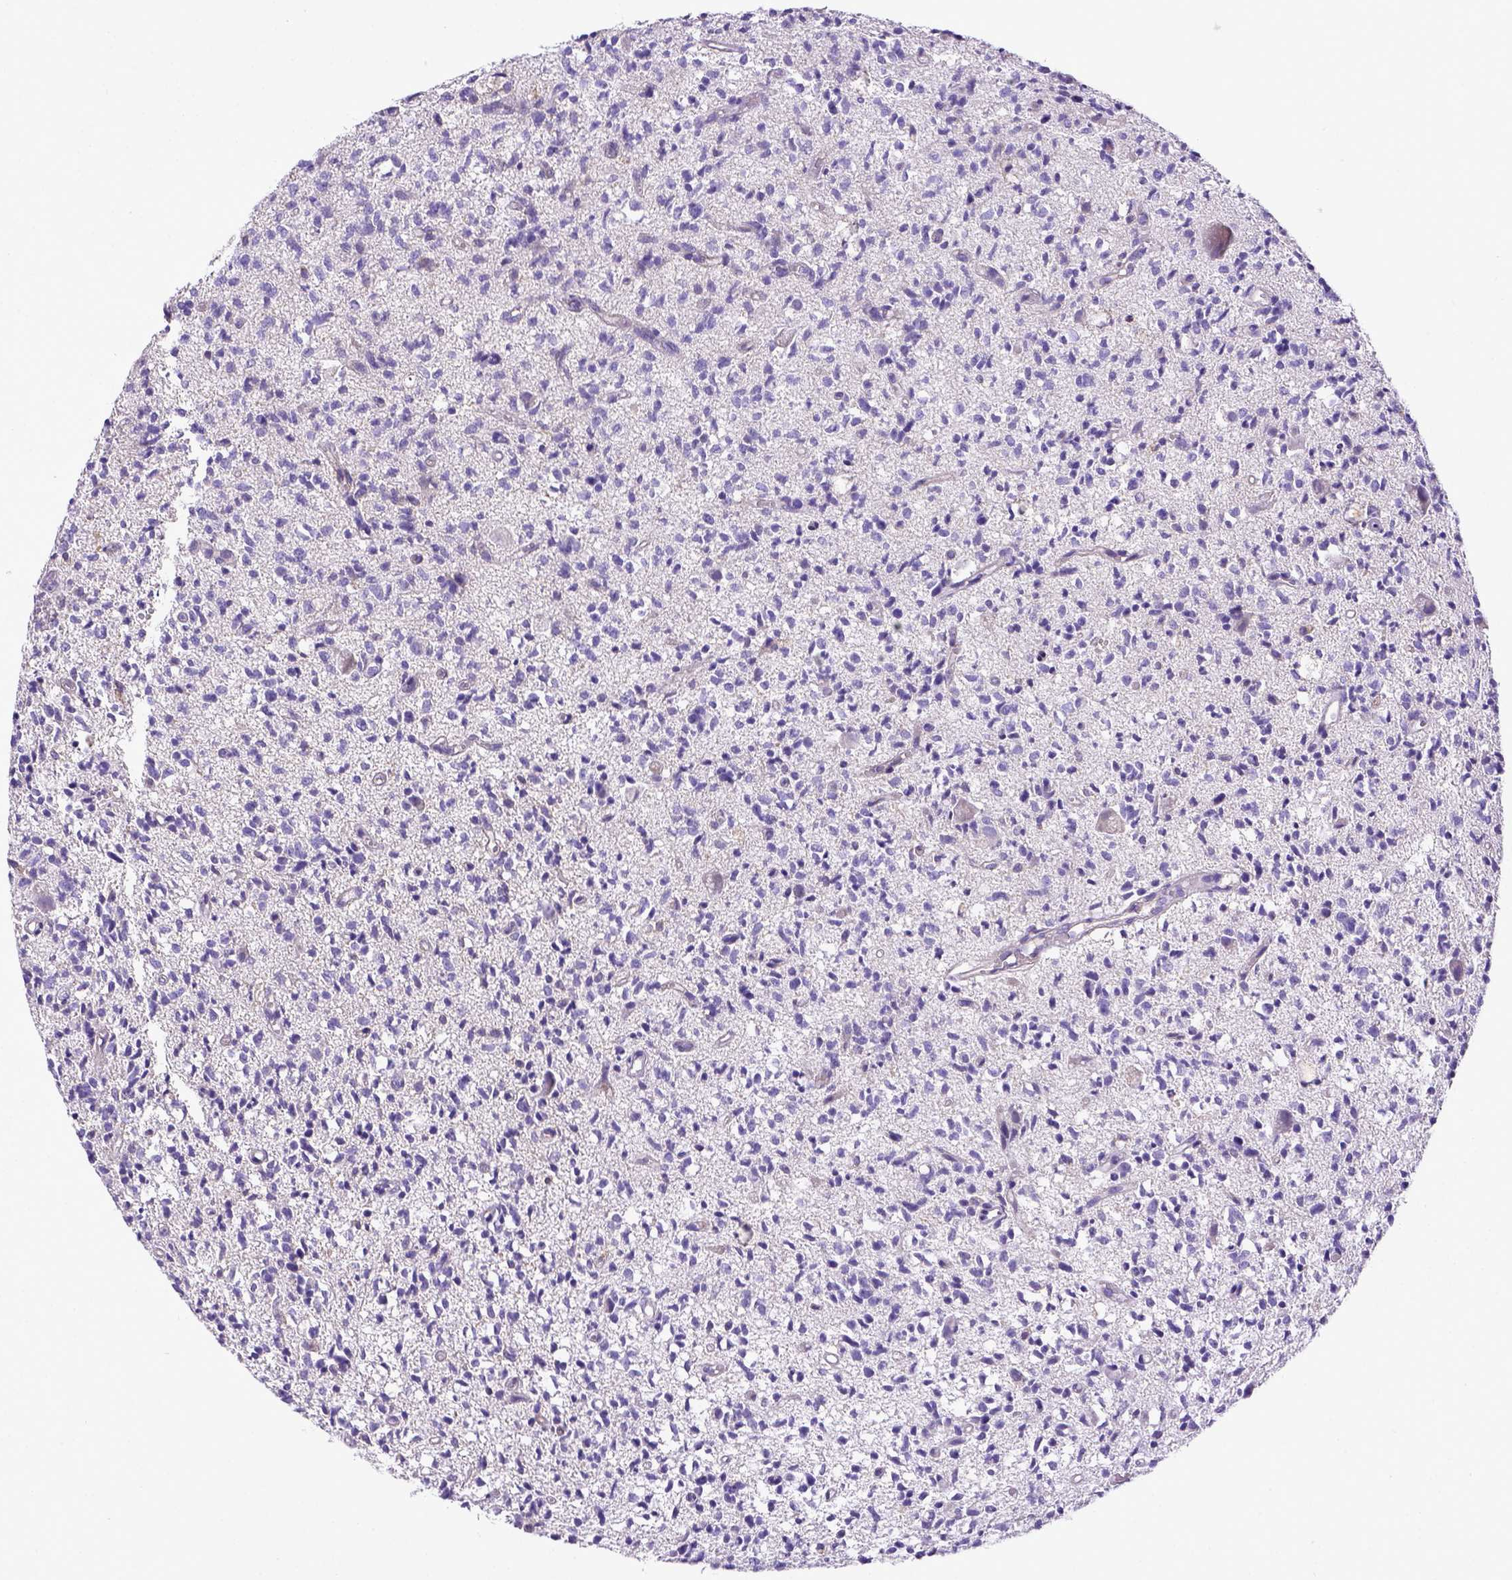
{"staining": {"intensity": "negative", "quantity": "none", "location": "none"}, "tissue": "glioma", "cell_type": "Tumor cells", "image_type": "cancer", "snomed": [{"axis": "morphology", "description": "Glioma, malignant, Low grade"}, {"axis": "topography", "description": "Brain"}], "caption": "DAB immunohistochemical staining of malignant glioma (low-grade) reveals no significant expression in tumor cells. Brightfield microscopy of immunohistochemistry stained with DAB (brown) and hematoxylin (blue), captured at high magnification.", "gene": "CD40", "patient": {"sex": "male", "age": 64}}